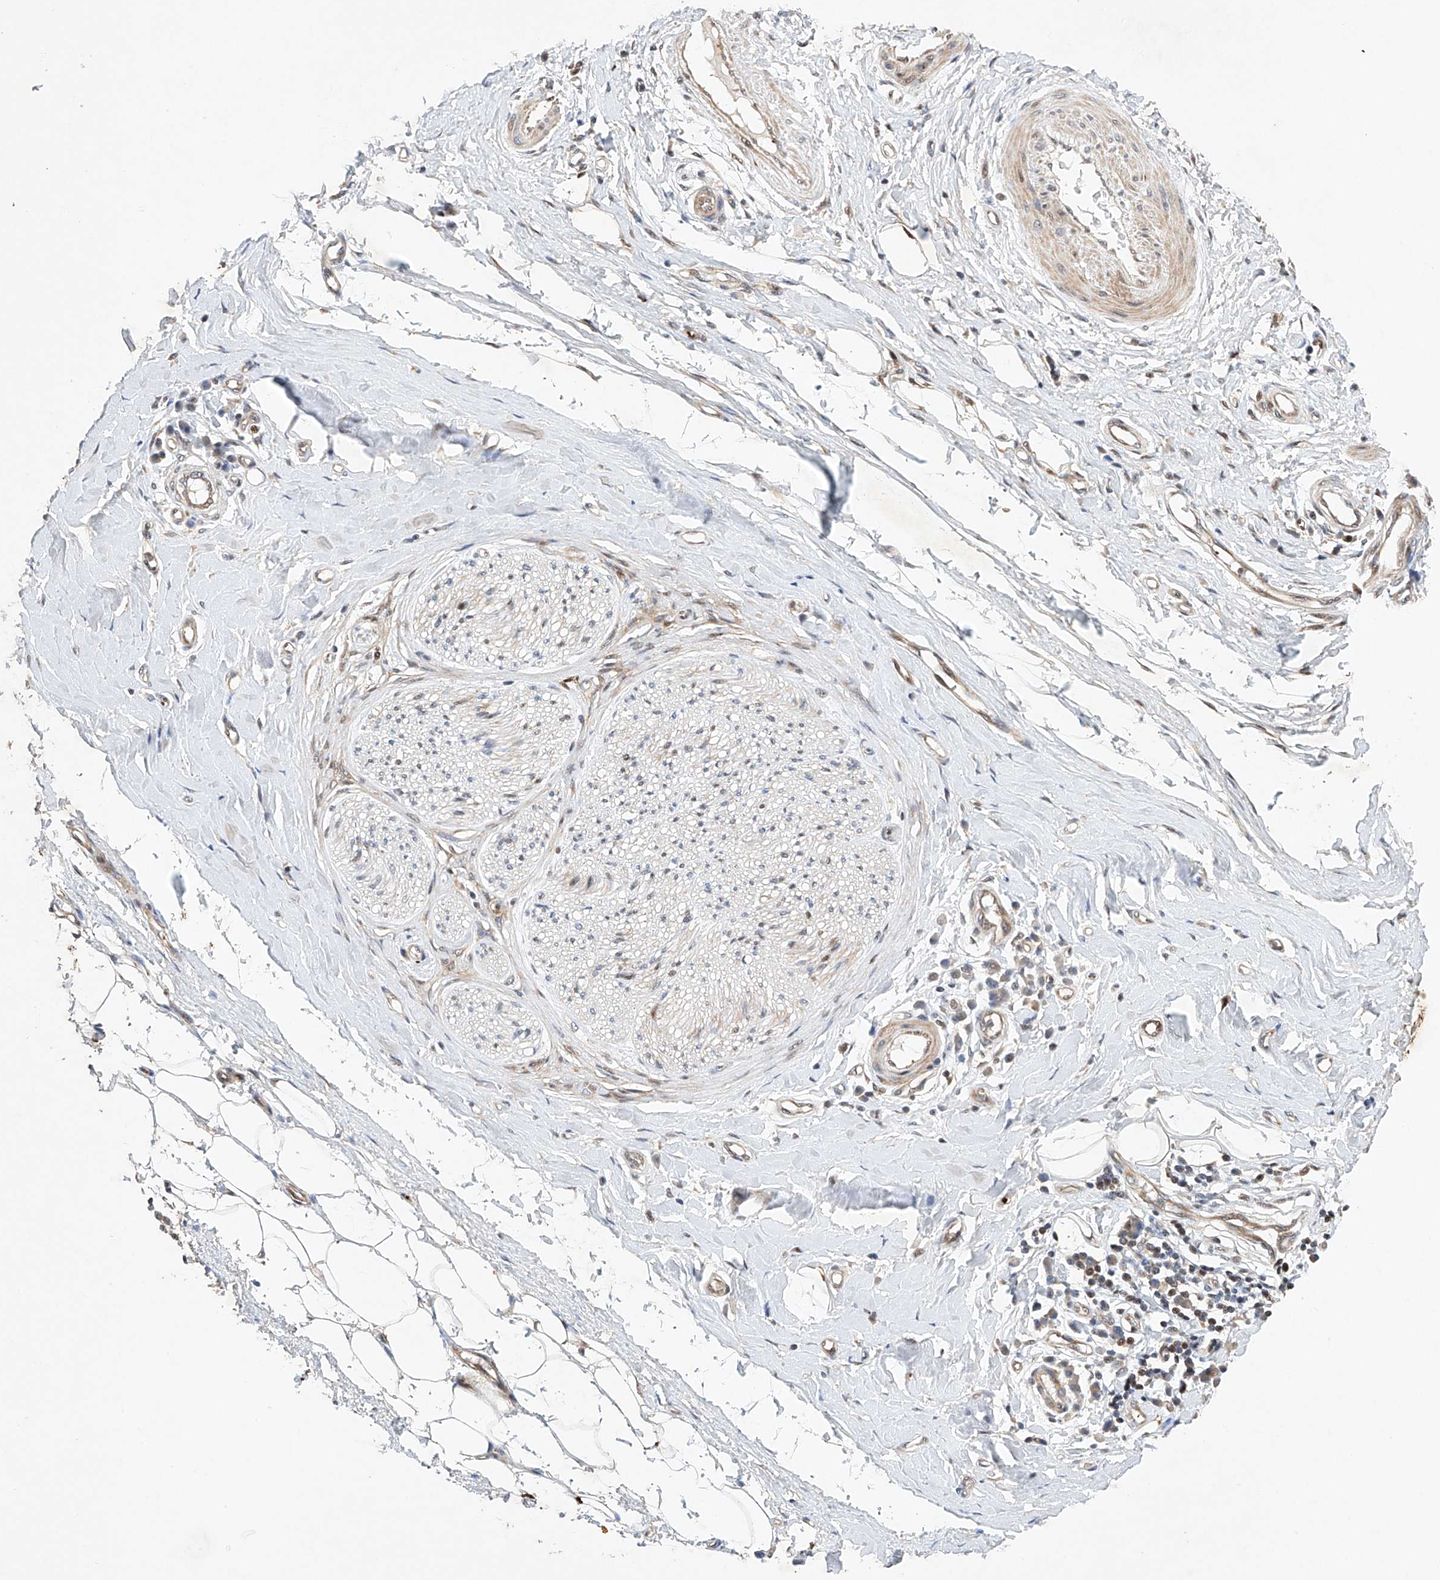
{"staining": {"intensity": "moderate", "quantity": ">75%", "location": "nuclear"}, "tissue": "adipose tissue", "cell_type": "Adipocytes", "image_type": "normal", "snomed": [{"axis": "morphology", "description": "Normal tissue, NOS"}, {"axis": "morphology", "description": "Adenocarcinoma, NOS"}, {"axis": "topography", "description": "Esophagus"}, {"axis": "topography", "description": "Stomach, upper"}, {"axis": "topography", "description": "Peripheral nerve tissue"}], "caption": "Adipocytes show medium levels of moderate nuclear staining in about >75% of cells in unremarkable adipose tissue.", "gene": "AFG1L", "patient": {"sex": "male", "age": 62}}